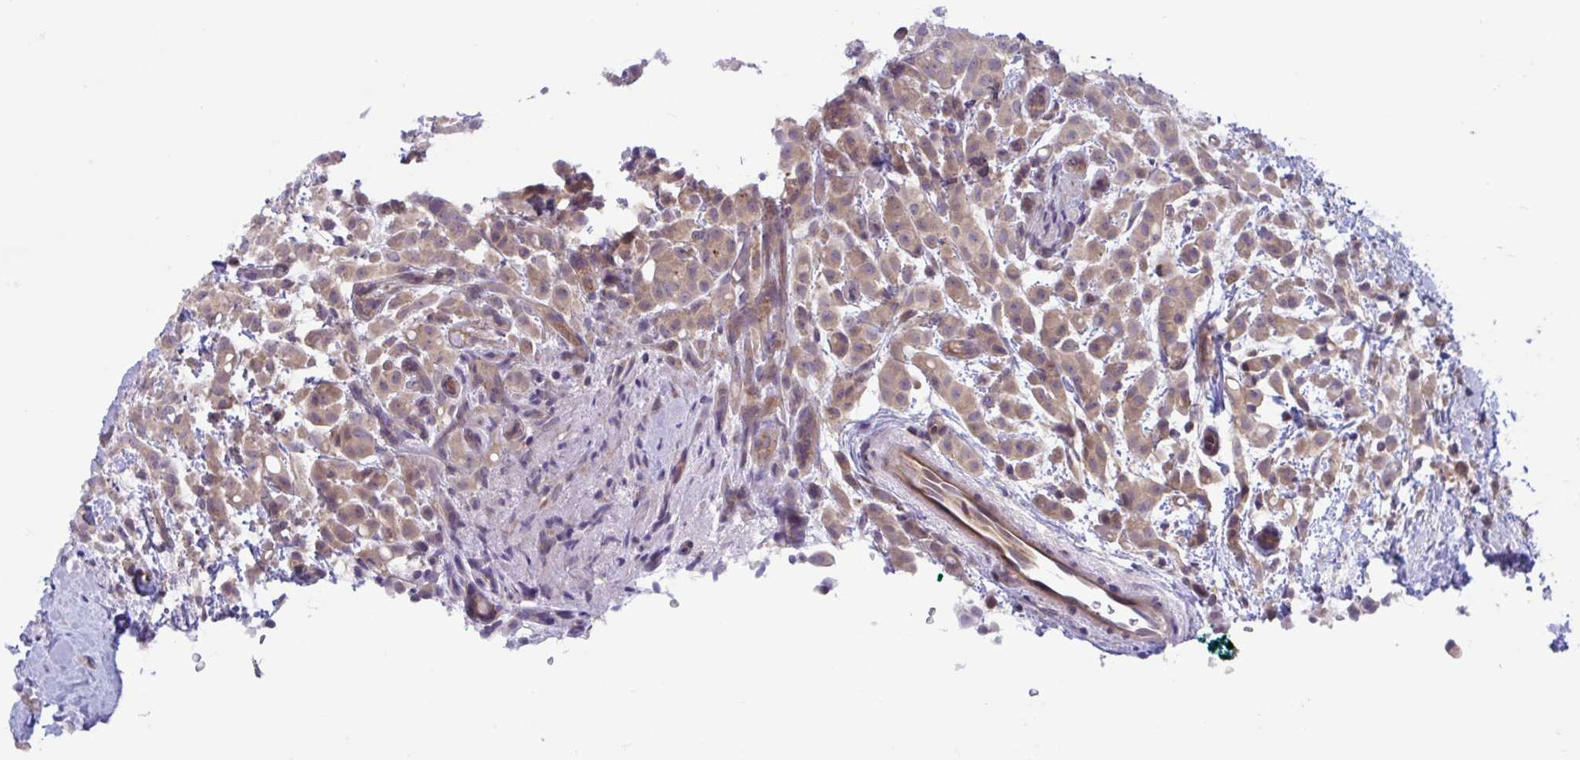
{"staining": {"intensity": "moderate", "quantity": "25%-75%", "location": "cytoplasmic/membranous"}, "tissue": "breast cancer", "cell_type": "Tumor cells", "image_type": "cancer", "snomed": [{"axis": "morphology", "description": "Lobular carcinoma"}, {"axis": "topography", "description": "Breast"}], "caption": "A brown stain highlights moderate cytoplasmic/membranous positivity of a protein in human breast cancer (lobular carcinoma) tumor cells. (Brightfield microscopy of DAB IHC at high magnification).", "gene": "IST1", "patient": {"sex": "female", "age": 68}}